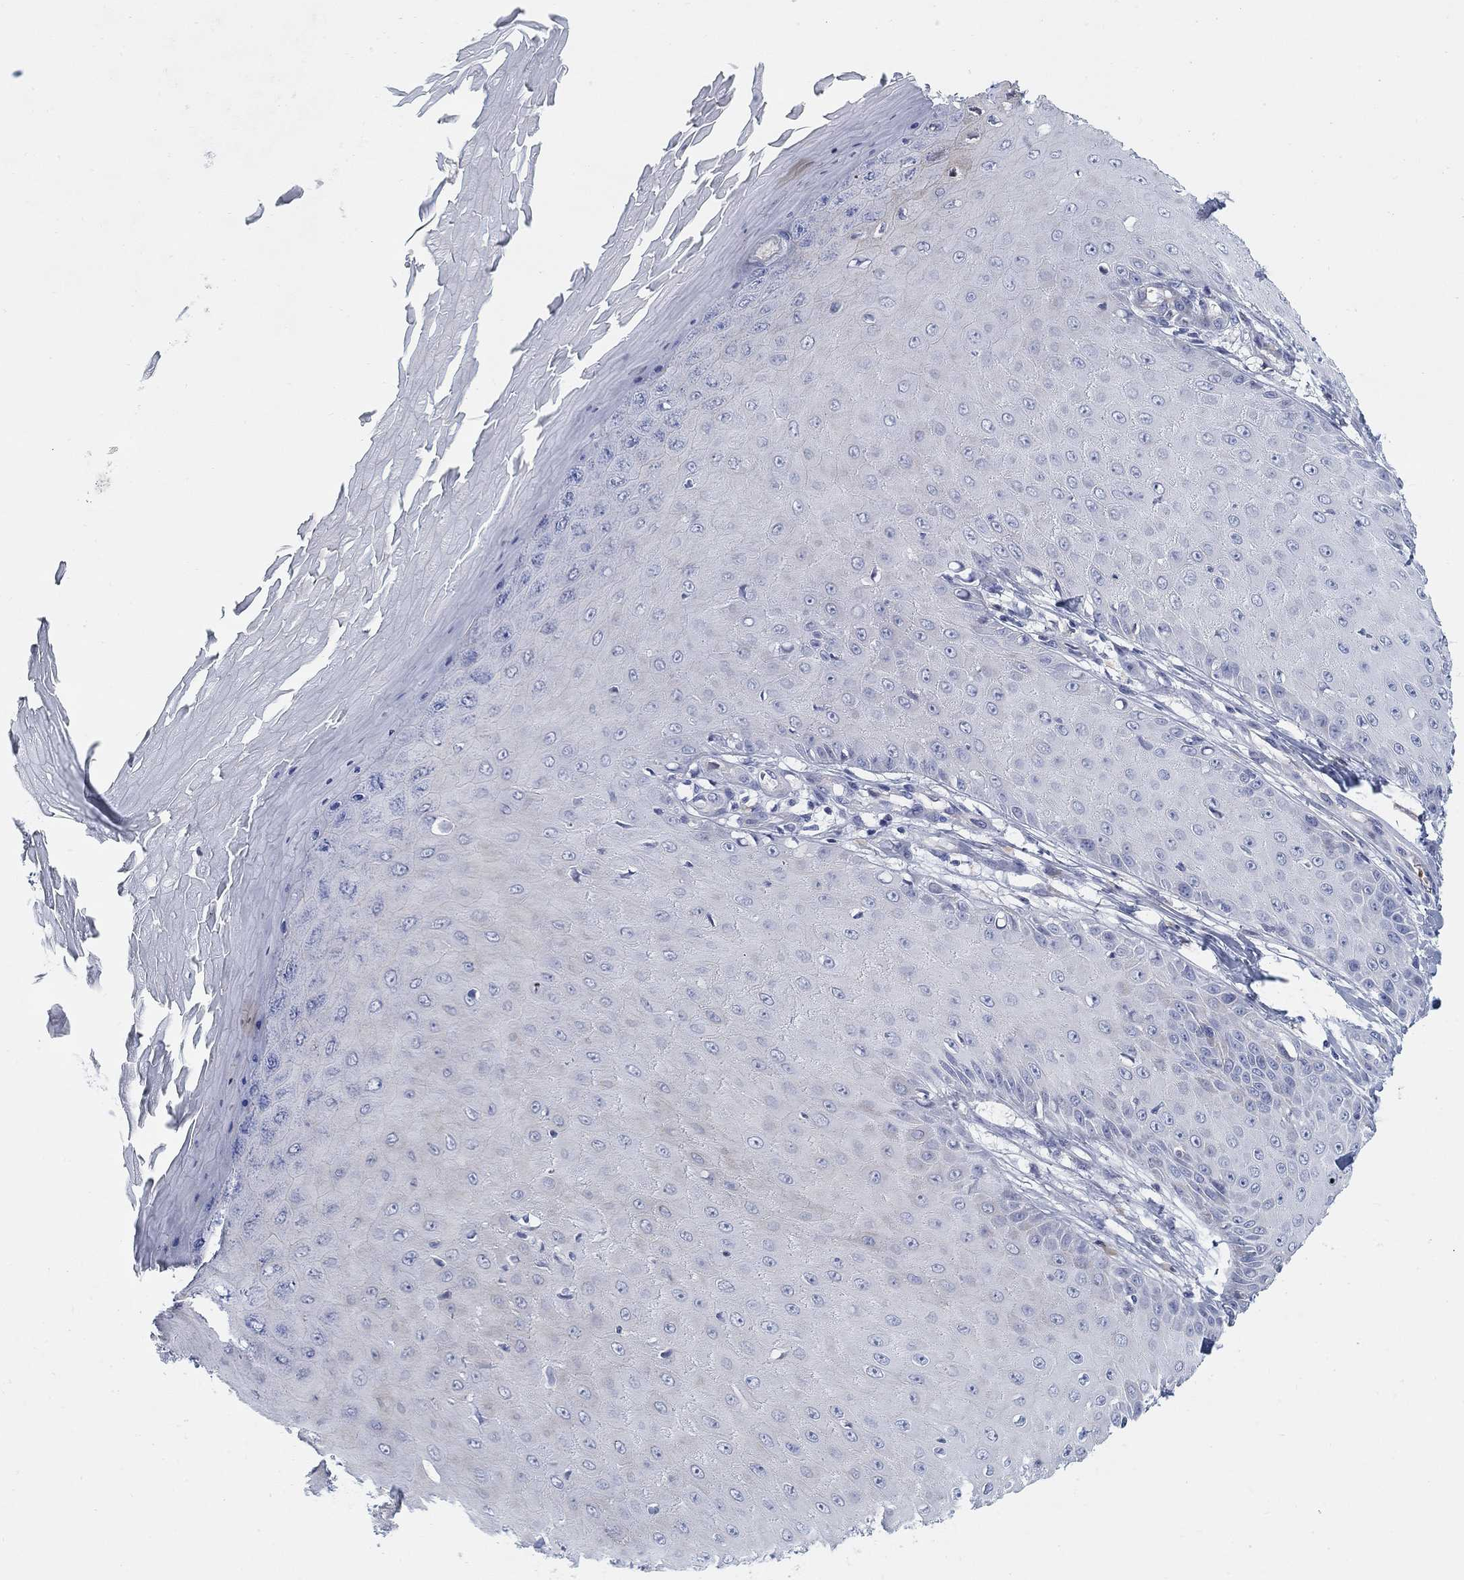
{"staining": {"intensity": "negative", "quantity": "none", "location": "none"}, "tissue": "skin cancer", "cell_type": "Tumor cells", "image_type": "cancer", "snomed": [{"axis": "morphology", "description": "Inflammation, NOS"}, {"axis": "morphology", "description": "Squamous cell carcinoma, NOS"}, {"axis": "topography", "description": "Skin"}], "caption": "This photomicrograph is of skin cancer stained with immunohistochemistry to label a protein in brown with the nuclei are counter-stained blue. There is no positivity in tumor cells.", "gene": "HEATR4", "patient": {"sex": "male", "age": 70}}